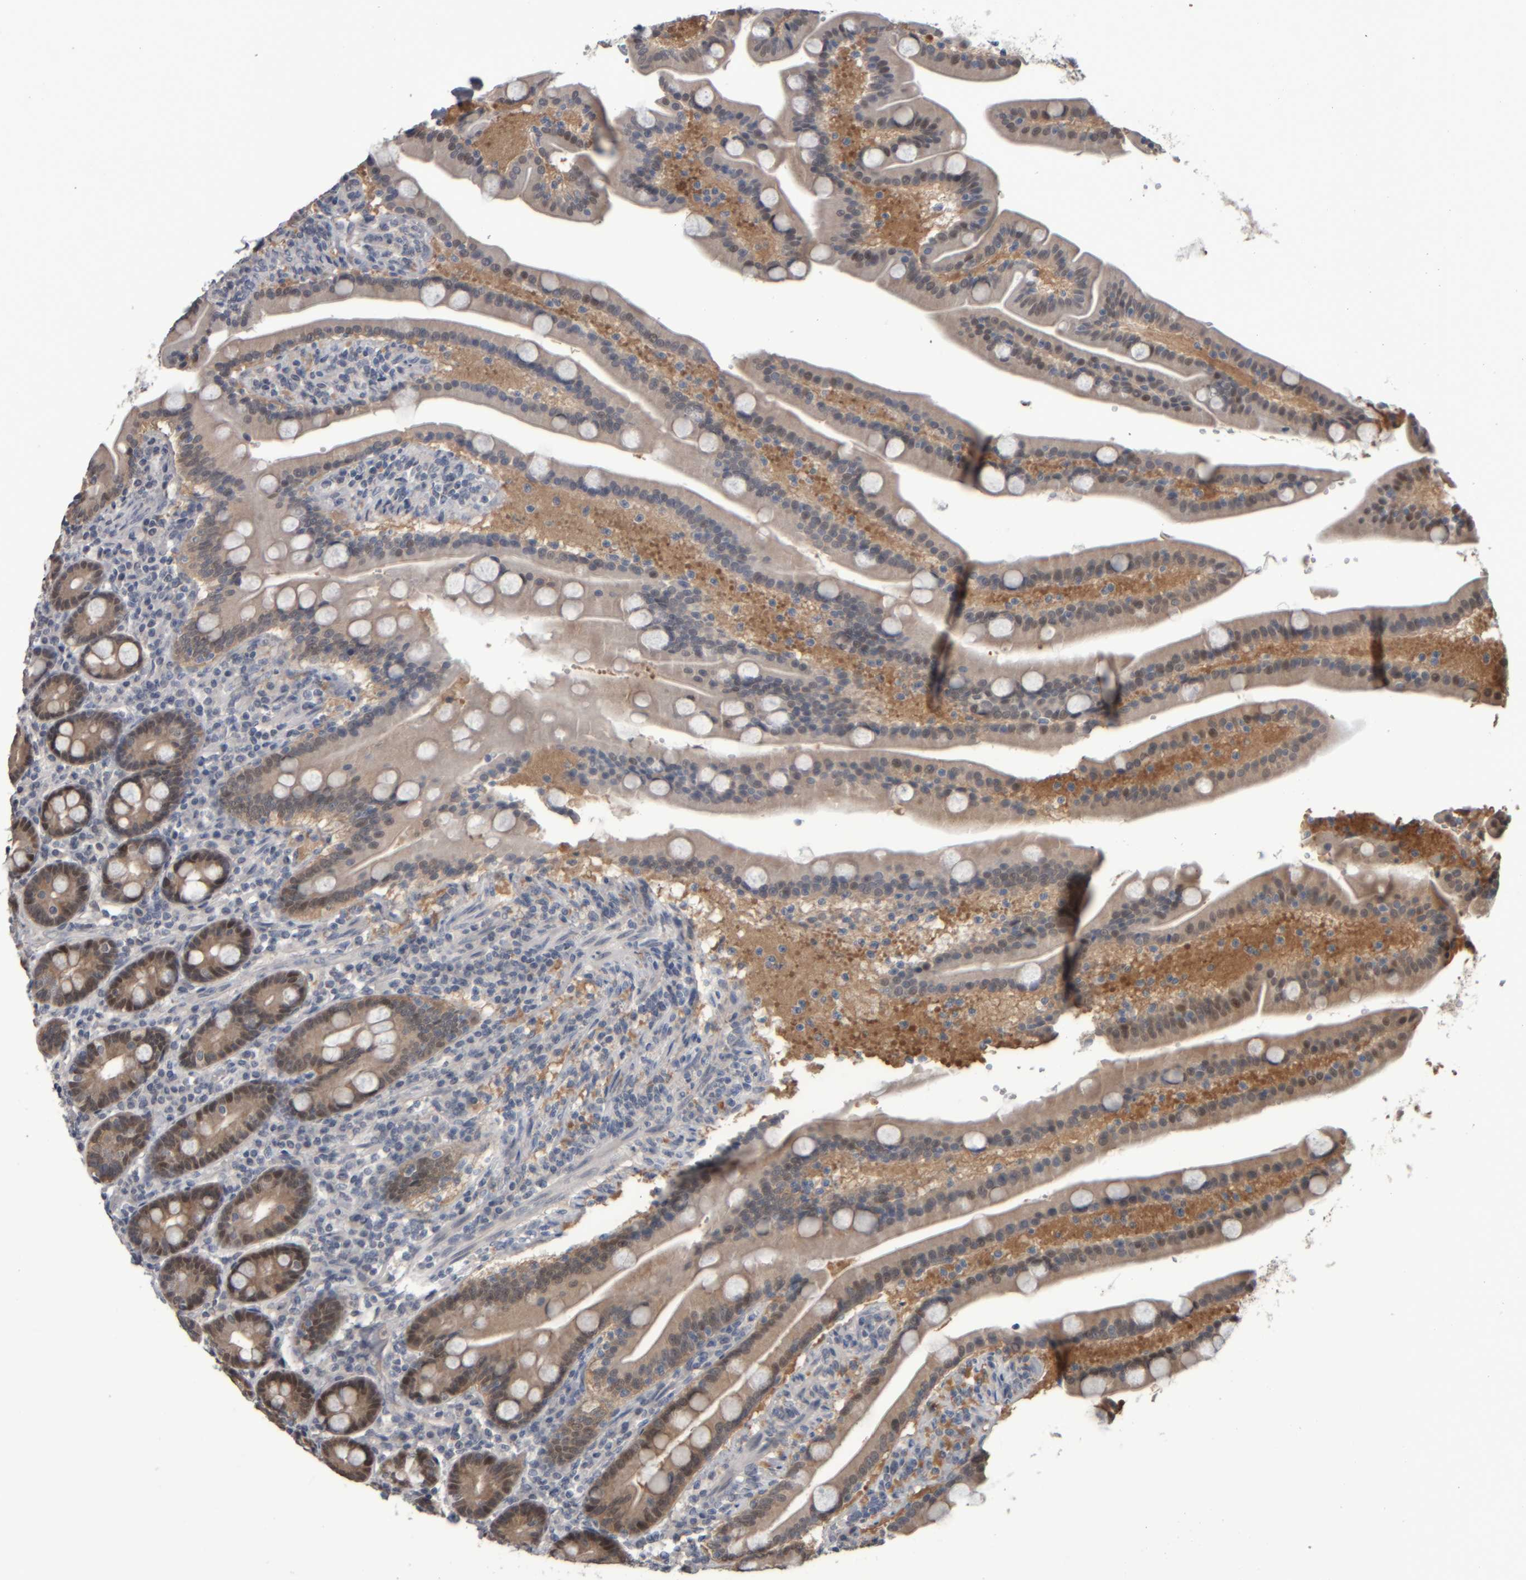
{"staining": {"intensity": "moderate", "quantity": ">75%", "location": "cytoplasmic/membranous,nuclear"}, "tissue": "duodenum", "cell_type": "Glandular cells", "image_type": "normal", "snomed": [{"axis": "morphology", "description": "Normal tissue, NOS"}, {"axis": "topography", "description": "Duodenum"}], "caption": "Immunohistochemical staining of unremarkable human duodenum demonstrates >75% levels of moderate cytoplasmic/membranous,nuclear protein staining in about >75% of glandular cells.", "gene": "COL14A1", "patient": {"sex": "male", "age": 54}}